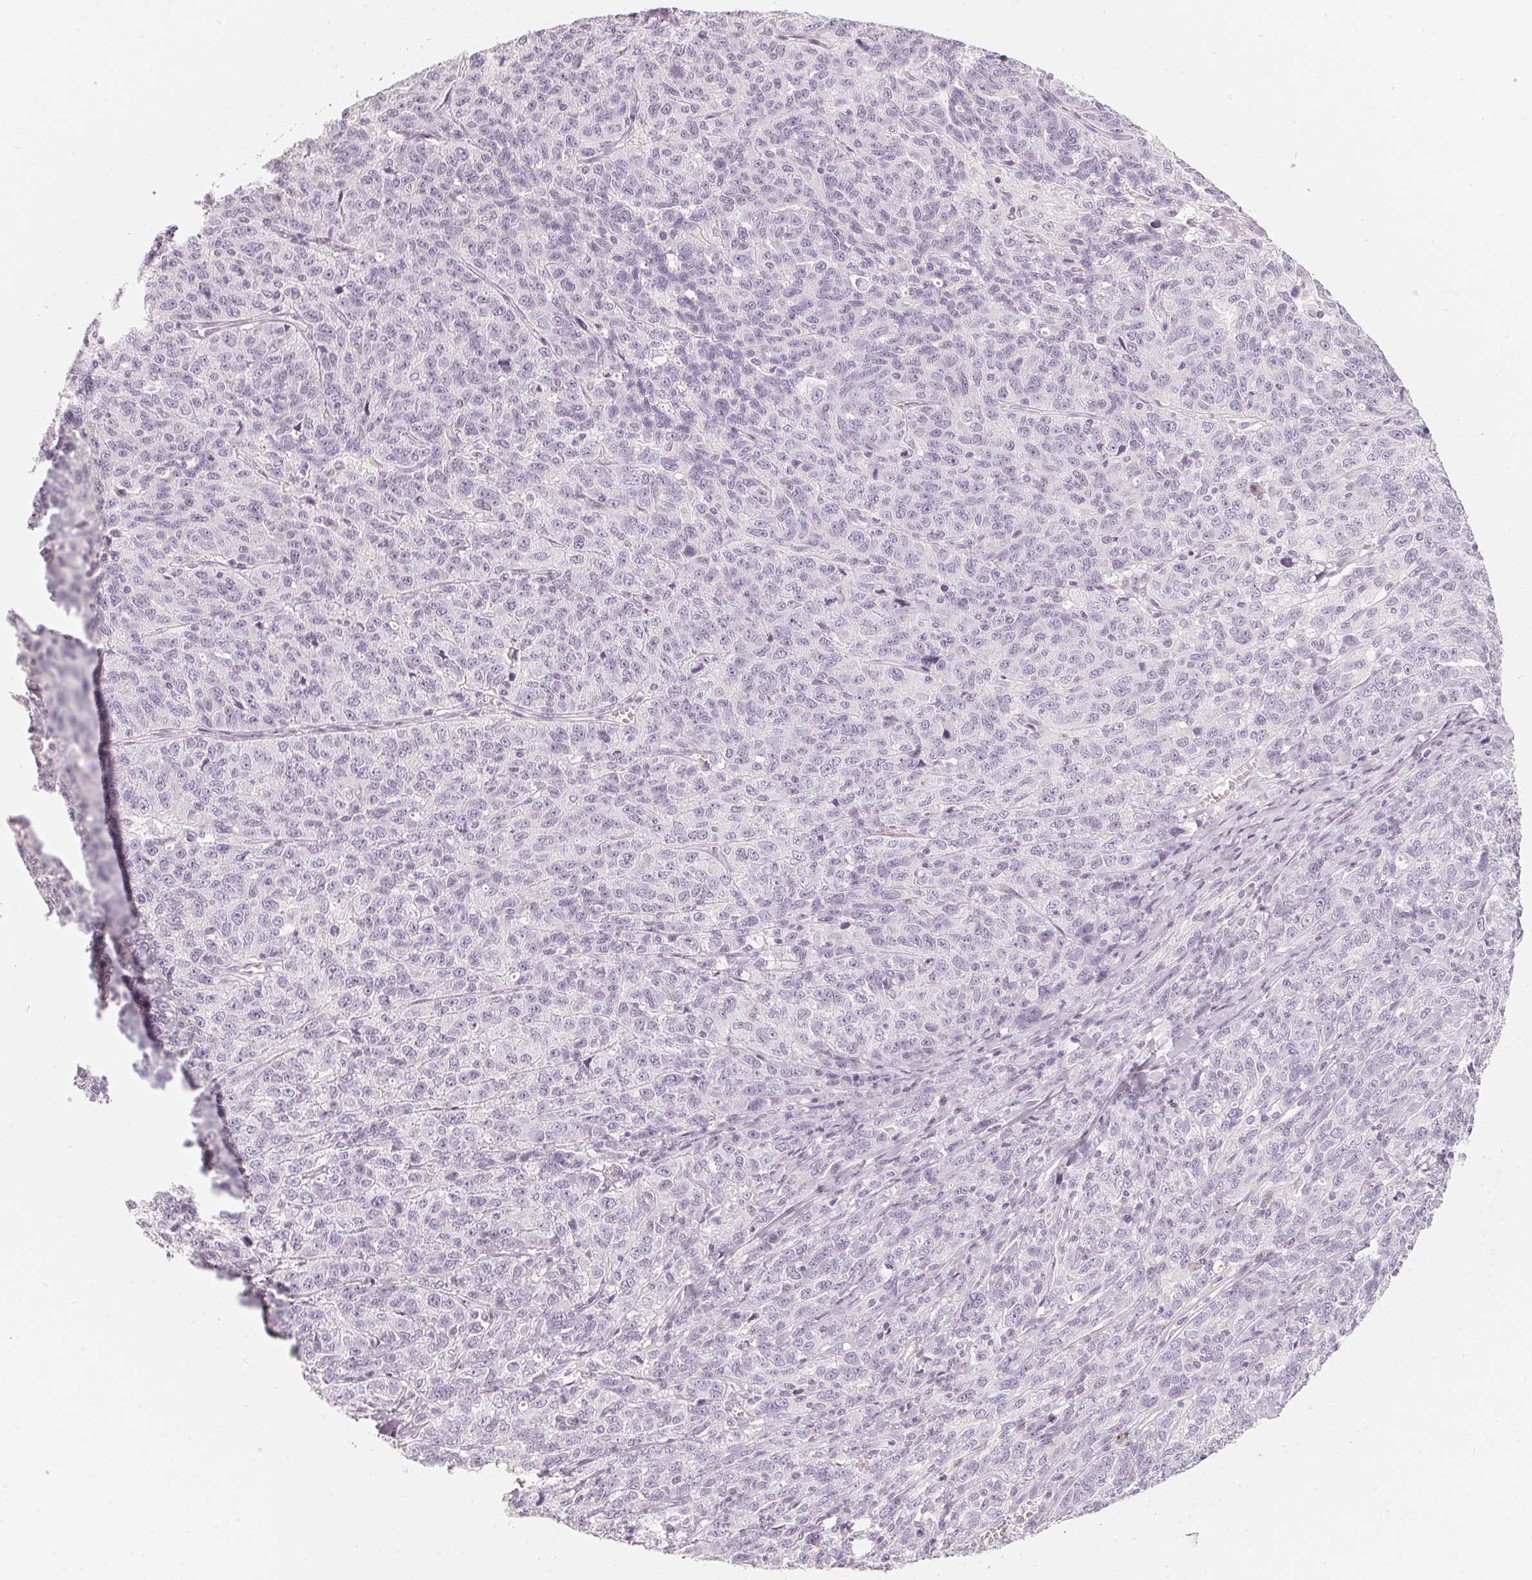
{"staining": {"intensity": "negative", "quantity": "none", "location": "none"}, "tissue": "ovarian cancer", "cell_type": "Tumor cells", "image_type": "cancer", "snomed": [{"axis": "morphology", "description": "Cystadenocarcinoma, serous, NOS"}, {"axis": "topography", "description": "Ovary"}], "caption": "Tumor cells are negative for brown protein staining in ovarian cancer.", "gene": "SLC22A8", "patient": {"sex": "female", "age": 71}}